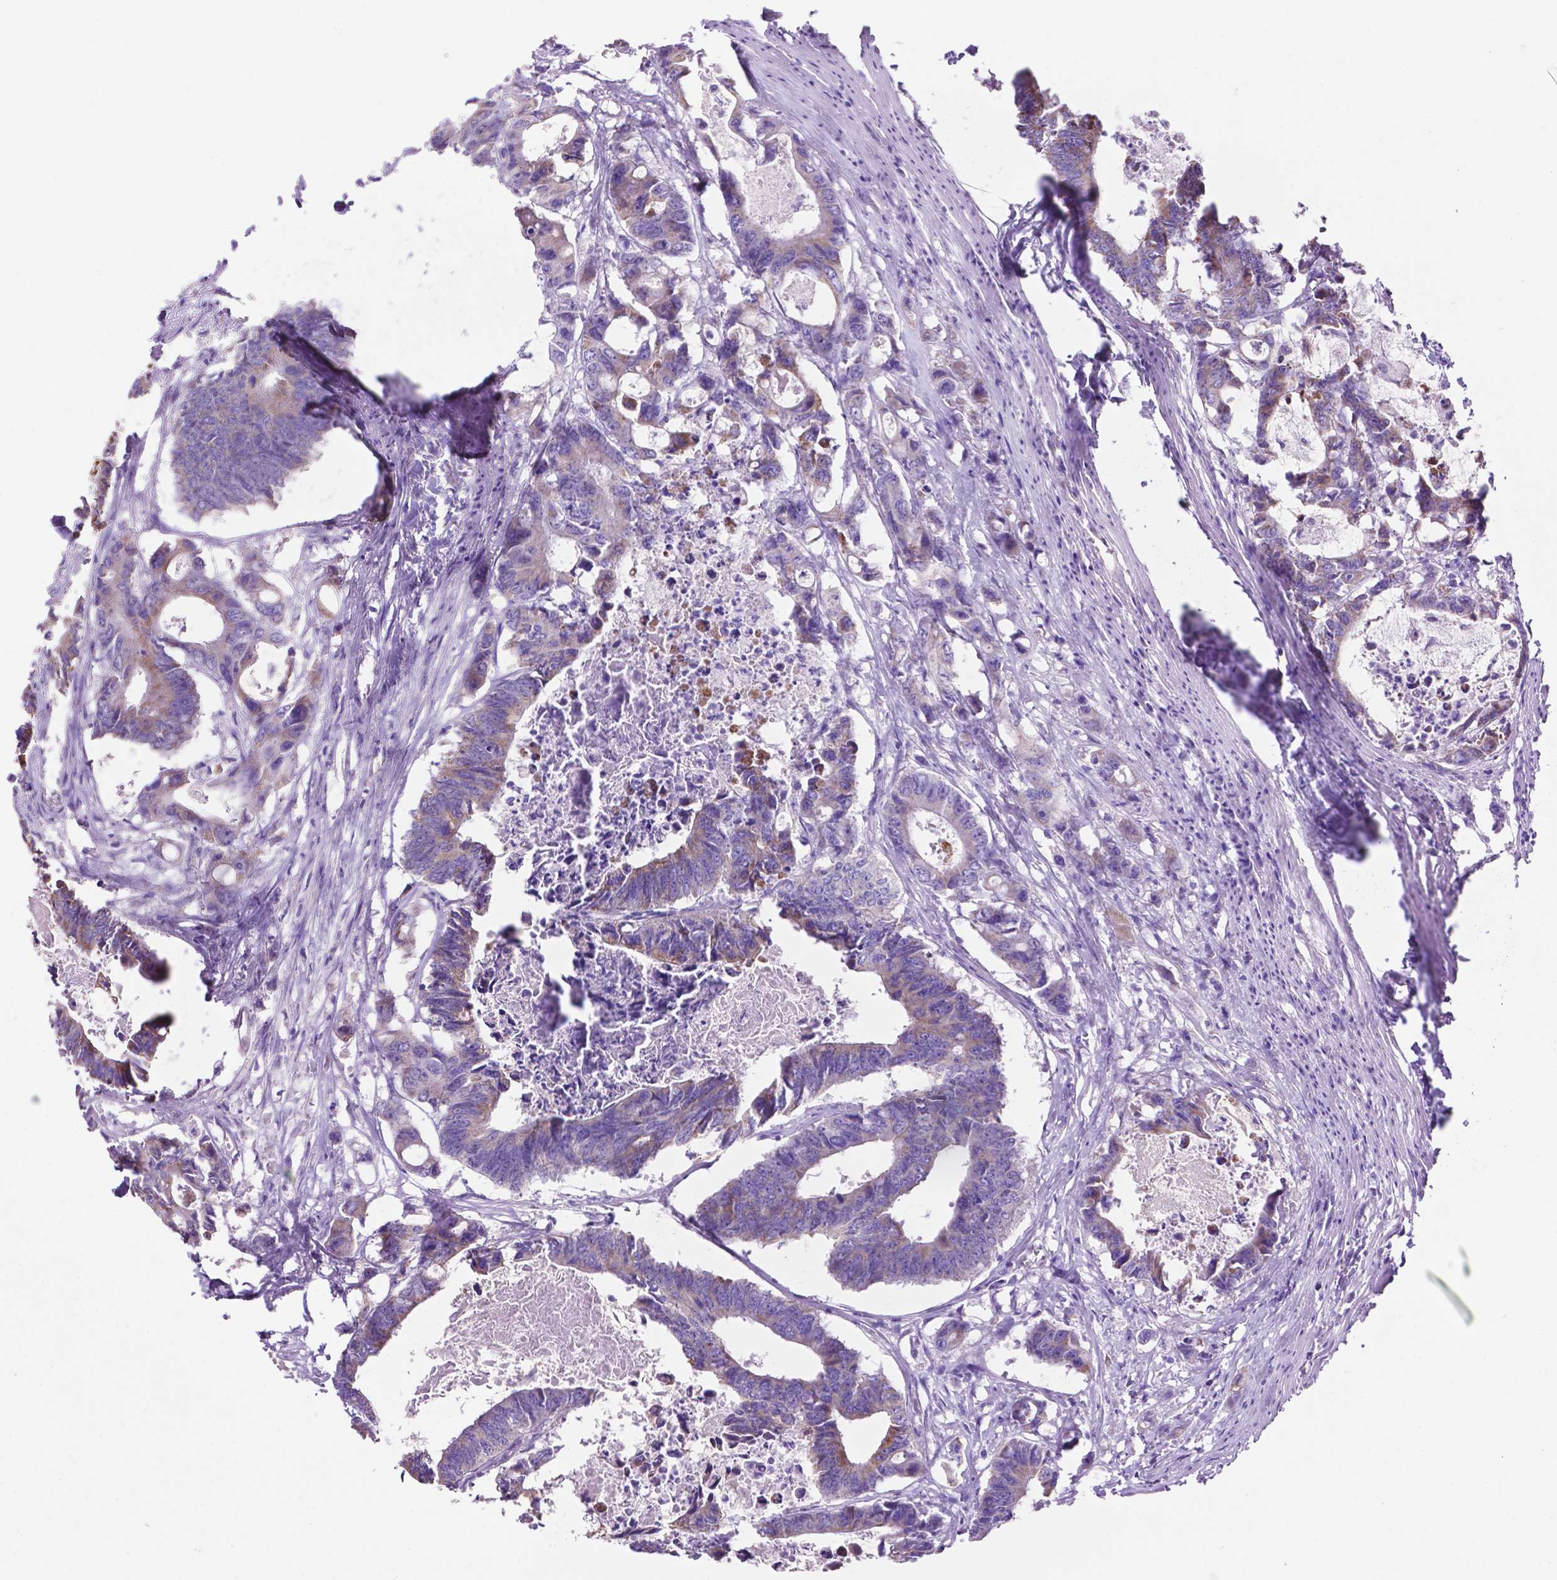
{"staining": {"intensity": "weak", "quantity": "25%-75%", "location": "cytoplasmic/membranous"}, "tissue": "colorectal cancer", "cell_type": "Tumor cells", "image_type": "cancer", "snomed": [{"axis": "morphology", "description": "Adenocarcinoma, NOS"}, {"axis": "topography", "description": "Rectum"}], "caption": "Adenocarcinoma (colorectal) was stained to show a protein in brown. There is low levels of weak cytoplasmic/membranous staining in approximately 25%-75% of tumor cells. (DAB (3,3'-diaminobenzidine) IHC, brown staining for protein, blue staining for nuclei).", "gene": "TMEM121B", "patient": {"sex": "male", "age": 54}}